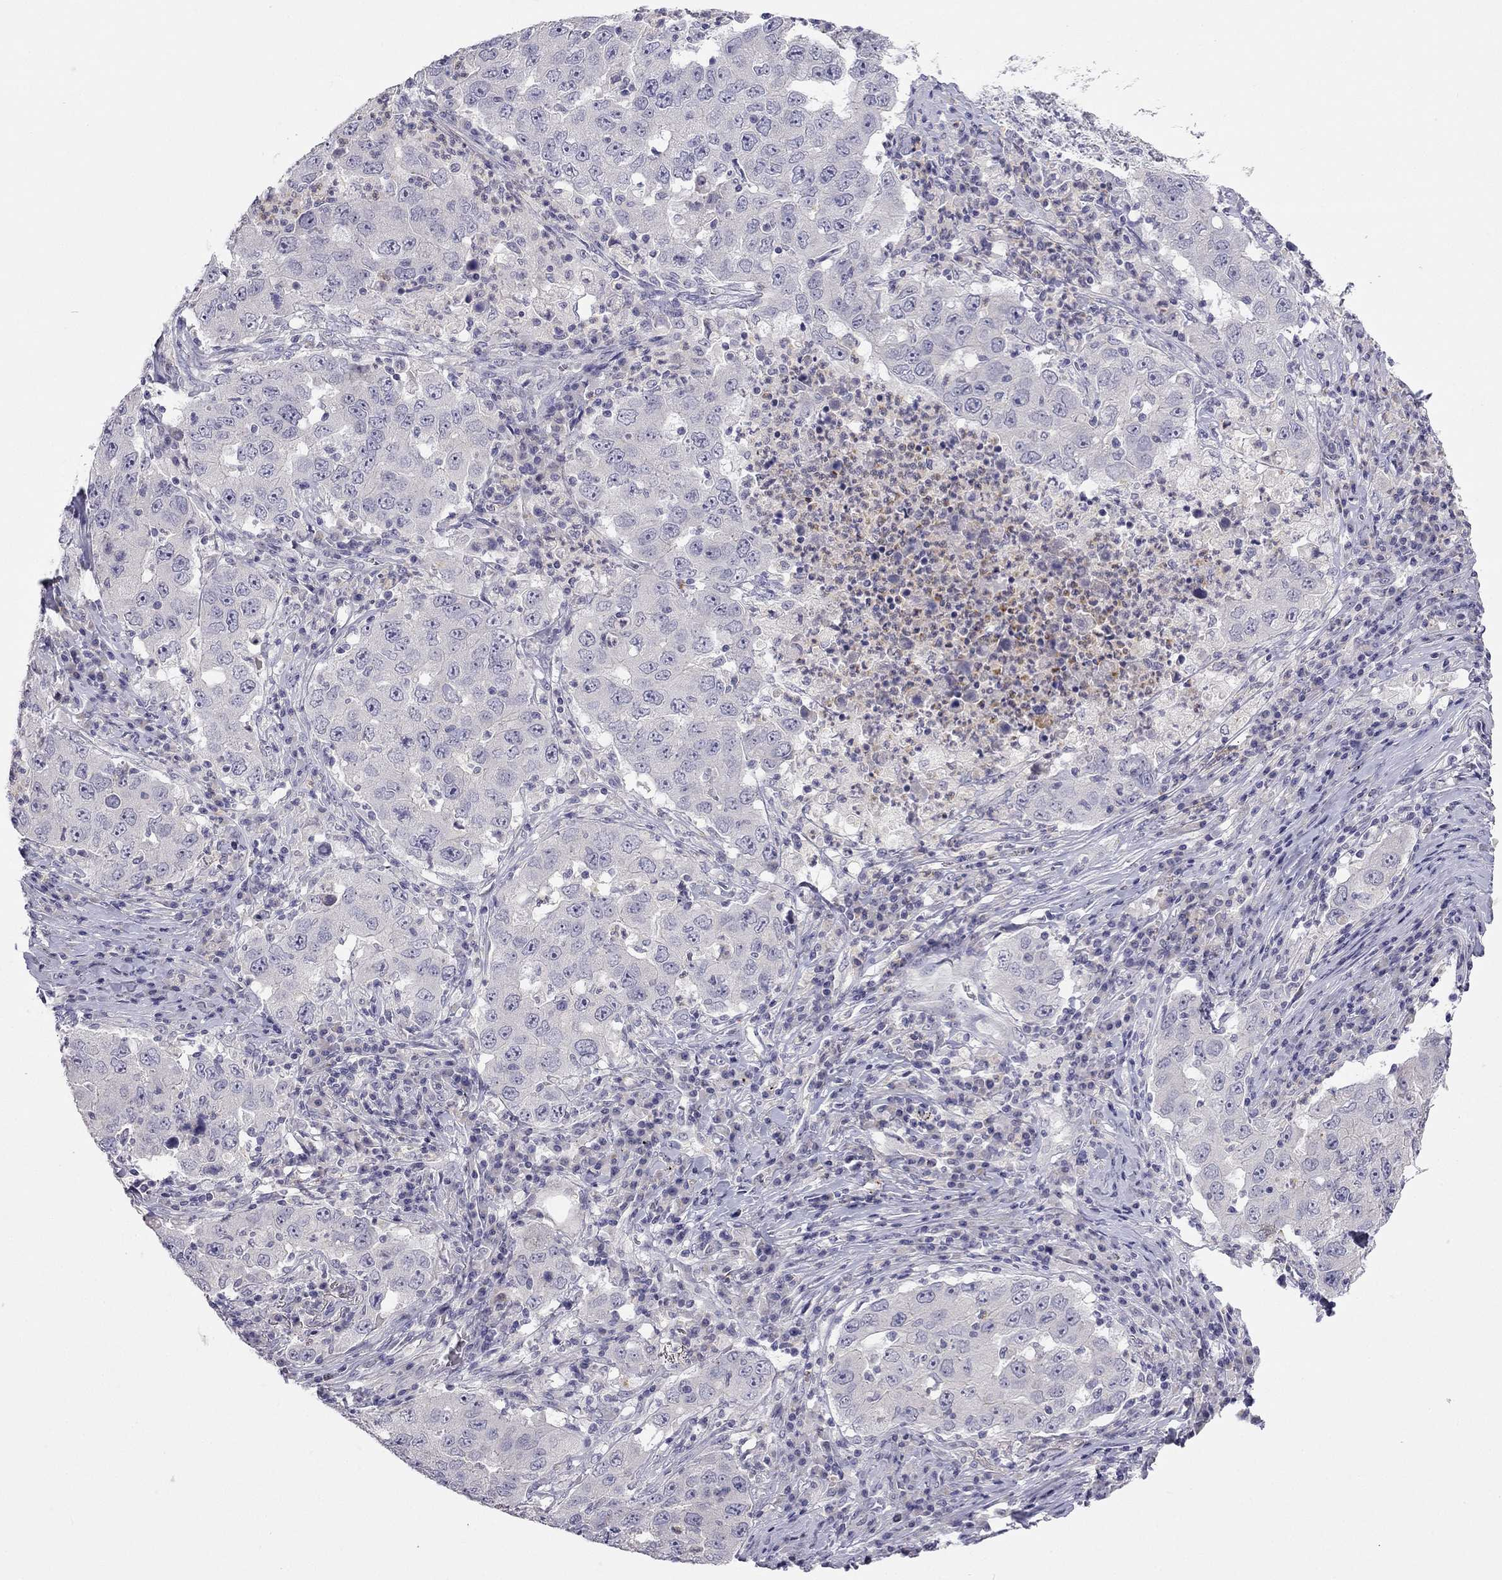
{"staining": {"intensity": "negative", "quantity": "none", "location": "none"}, "tissue": "lung cancer", "cell_type": "Tumor cells", "image_type": "cancer", "snomed": [{"axis": "morphology", "description": "Adenocarcinoma, NOS"}, {"axis": "topography", "description": "Lung"}], "caption": "The immunohistochemistry micrograph has no significant positivity in tumor cells of adenocarcinoma (lung) tissue. Nuclei are stained in blue.", "gene": "C16orf89", "patient": {"sex": "male", "age": 73}}